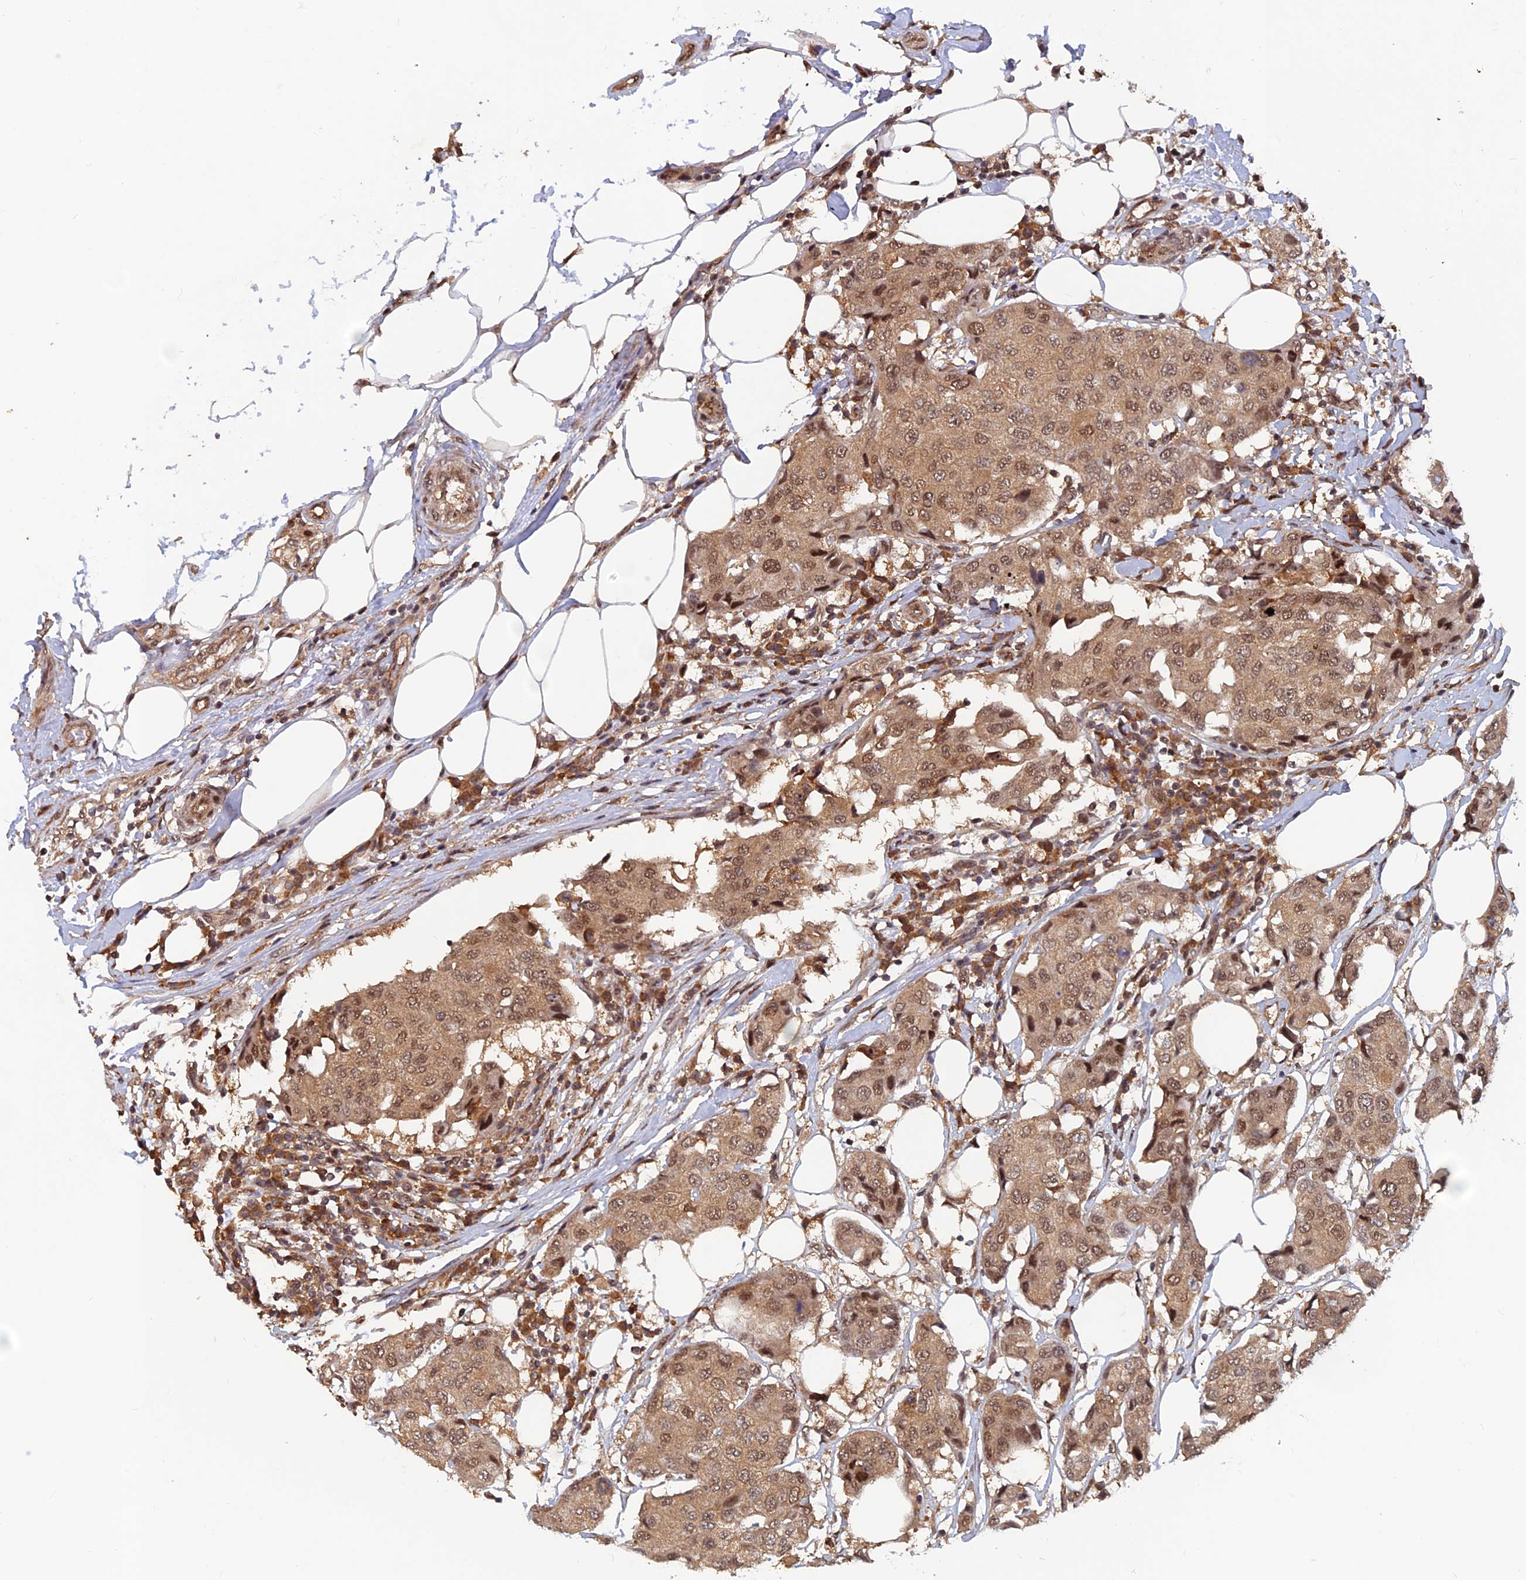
{"staining": {"intensity": "moderate", "quantity": ">75%", "location": "cytoplasmic/membranous,nuclear"}, "tissue": "breast cancer", "cell_type": "Tumor cells", "image_type": "cancer", "snomed": [{"axis": "morphology", "description": "Duct carcinoma"}, {"axis": "topography", "description": "Breast"}], "caption": "The photomicrograph exhibits a brown stain indicating the presence of a protein in the cytoplasmic/membranous and nuclear of tumor cells in infiltrating ductal carcinoma (breast).", "gene": "FAM53C", "patient": {"sex": "female", "age": 80}}